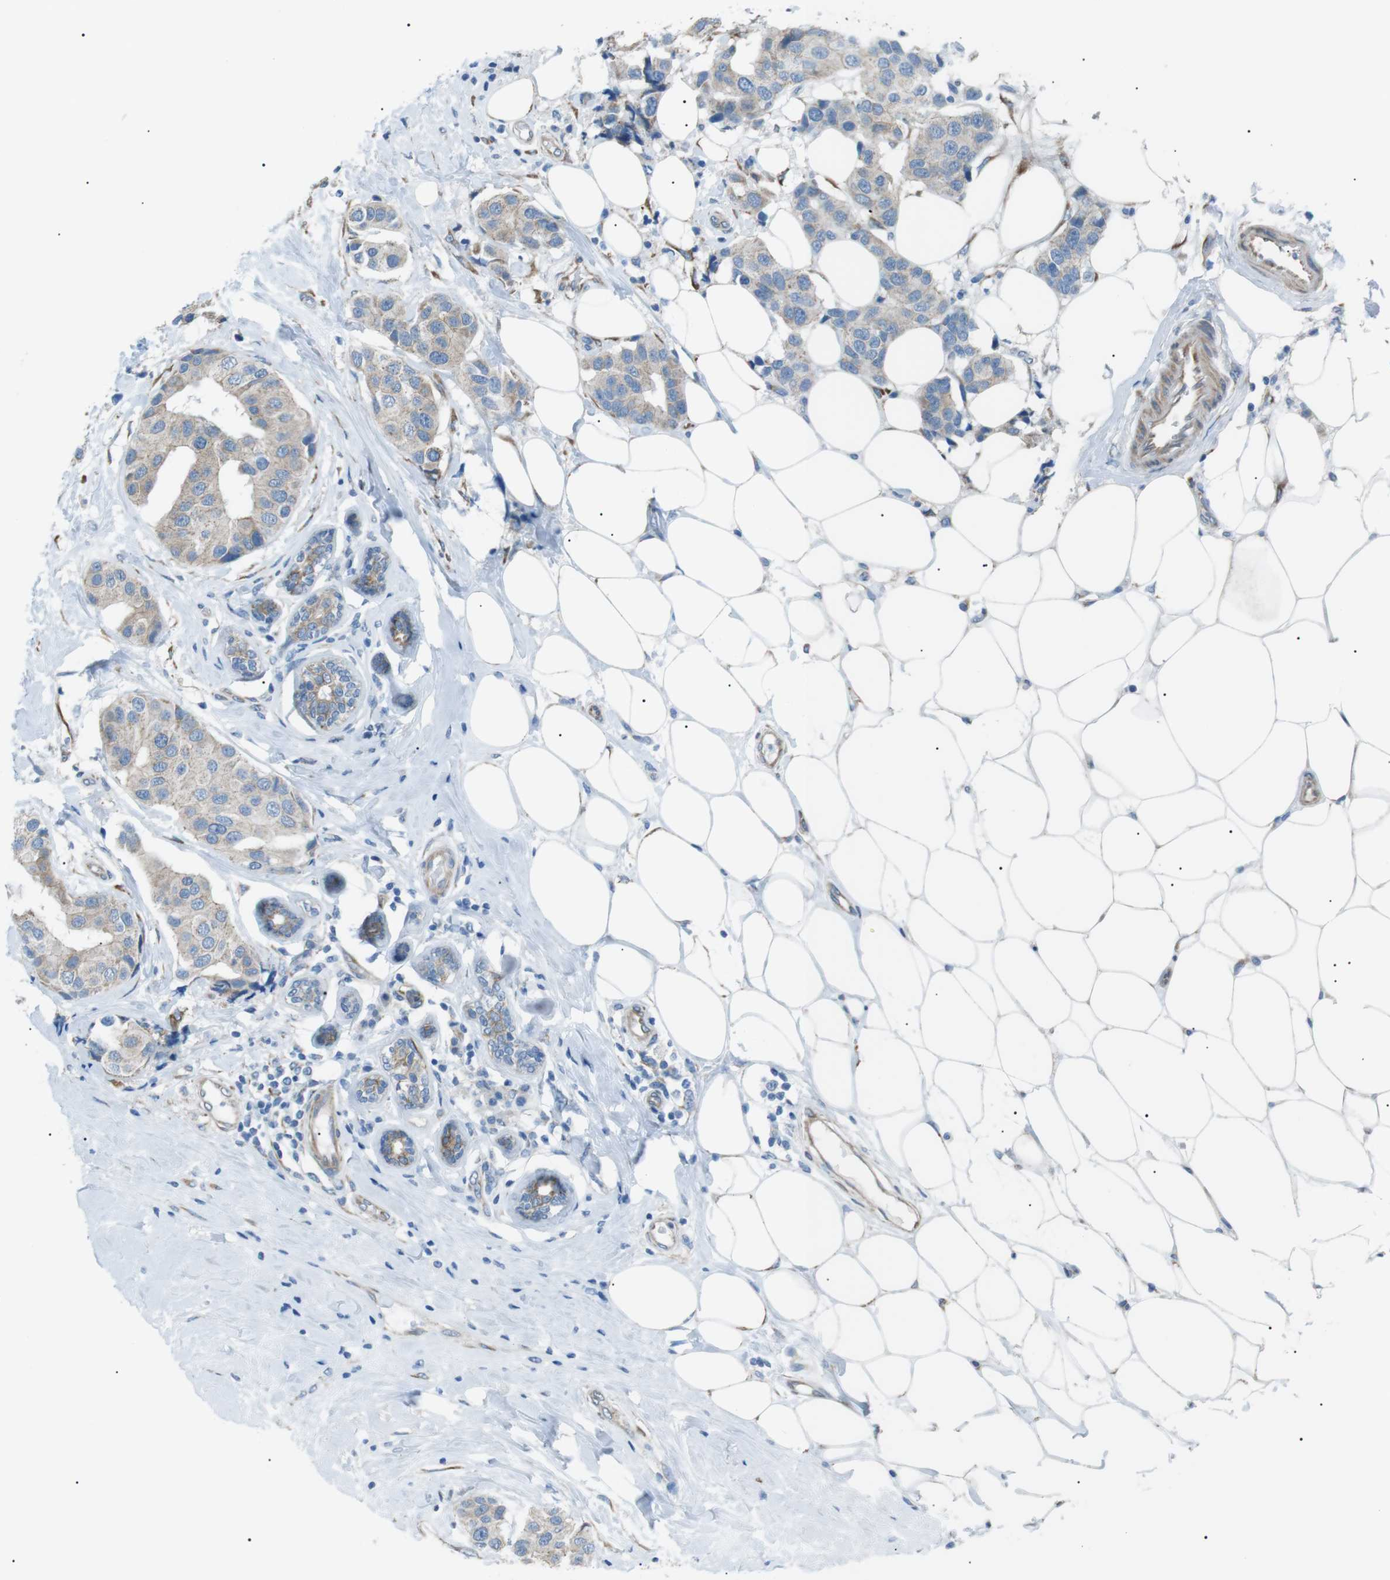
{"staining": {"intensity": "negative", "quantity": "none", "location": "none"}, "tissue": "breast cancer", "cell_type": "Tumor cells", "image_type": "cancer", "snomed": [{"axis": "morphology", "description": "Normal tissue, NOS"}, {"axis": "morphology", "description": "Duct carcinoma"}, {"axis": "topography", "description": "Breast"}], "caption": "High power microscopy micrograph of an IHC histopathology image of breast cancer (invasive ductal carcinoma), revealing no significant positivity in tumor cells. (DAB immunohistochemistry, high magnification).", "gene": "MTARC2", "patient": {"sex": "female", "age": 39}}